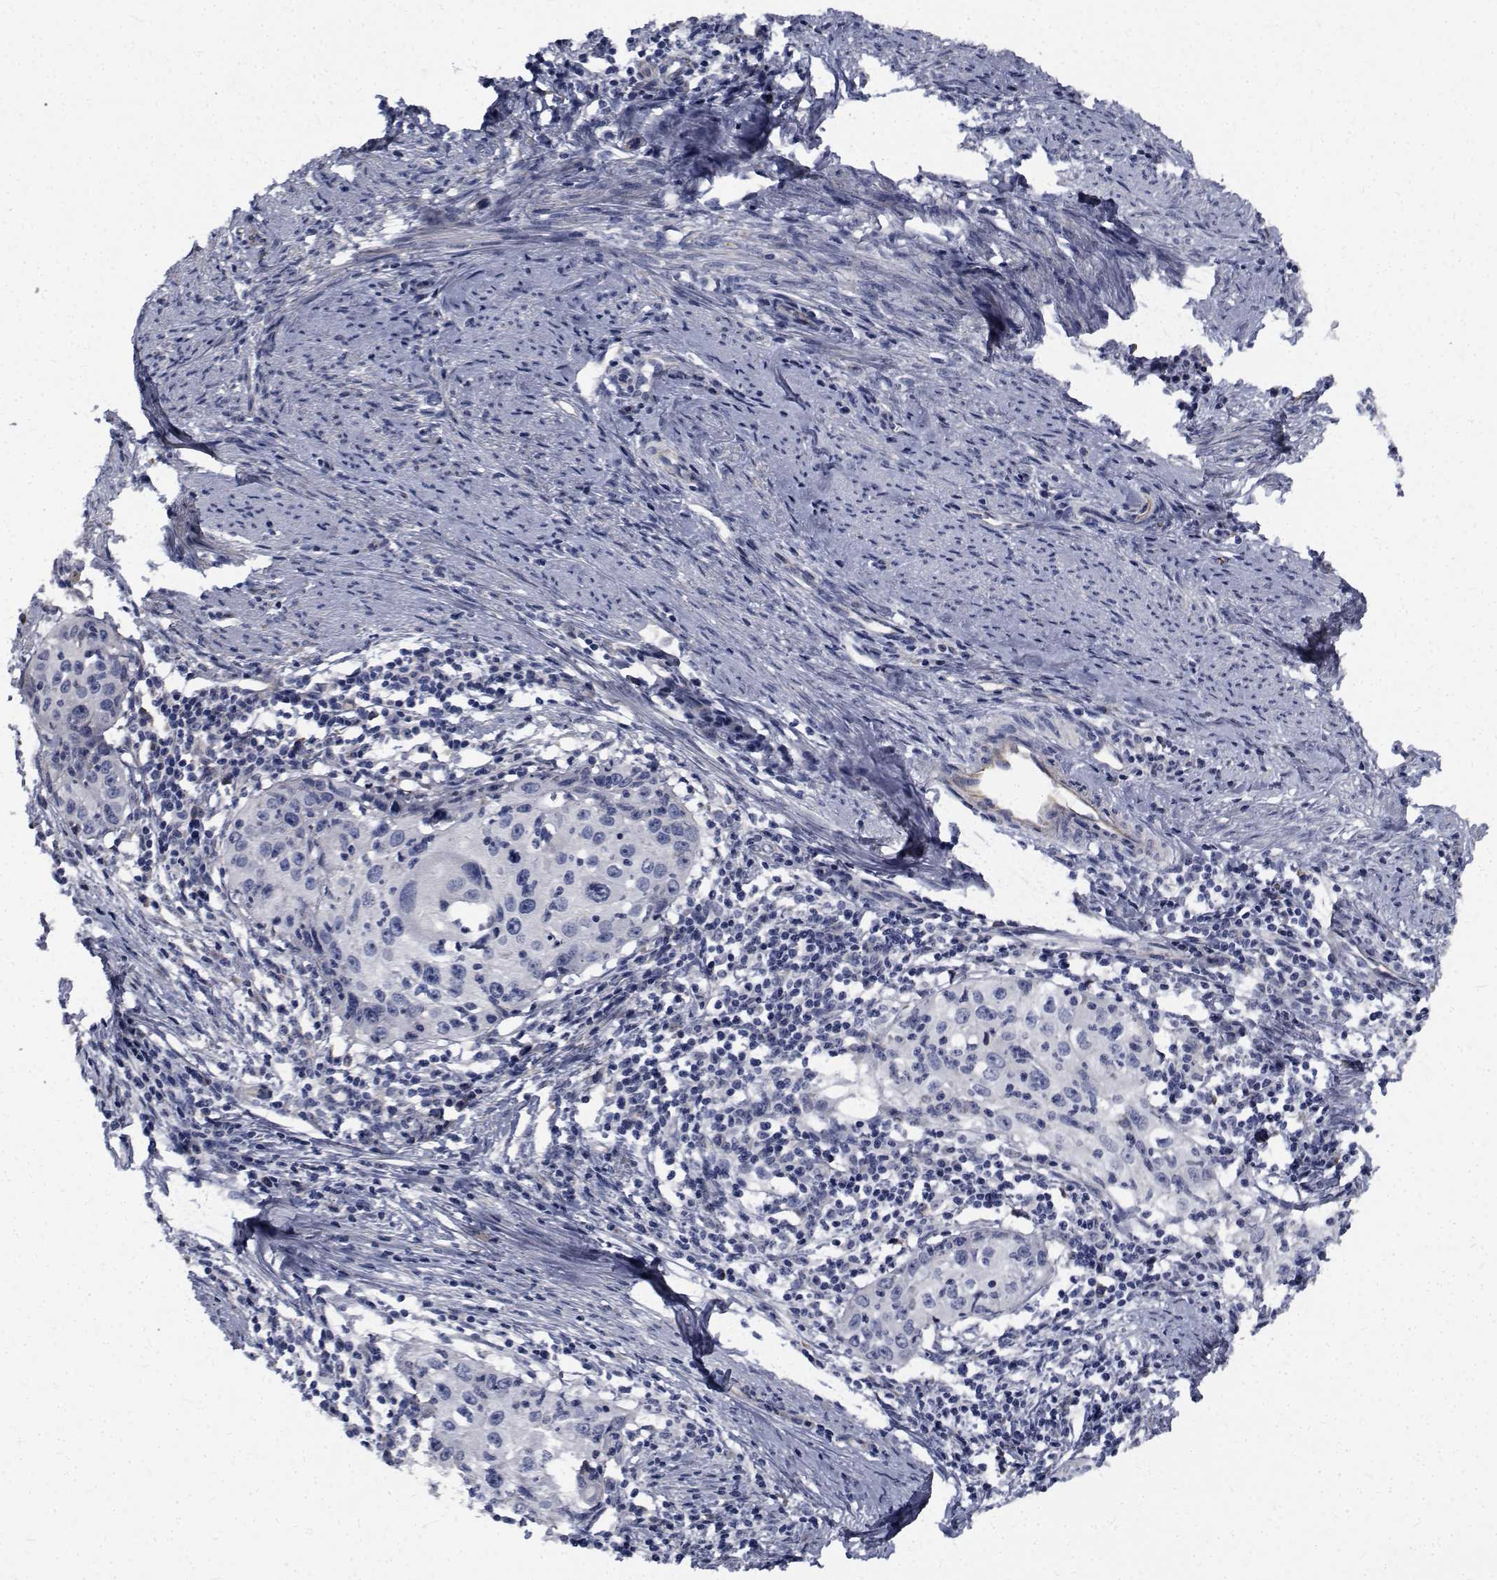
{"staining": {"intensity": "negative", "quantity": "none", "location": "none"}, "tissue": "cervical cancer", "cell_type": "Tumor cells", "image_type": "cancer", "snomed": [{"axis": "morphology", "description": "Squamous cell carcinoma, NOS"}, {"axis": "topography", "description": "Cervix"}], "caption": "The photomicrograph reveals no significant positivity in tumor cells of cervical cancer.", "gene": "TTBK1", "patient": {"sex": "female", "age": 40}}